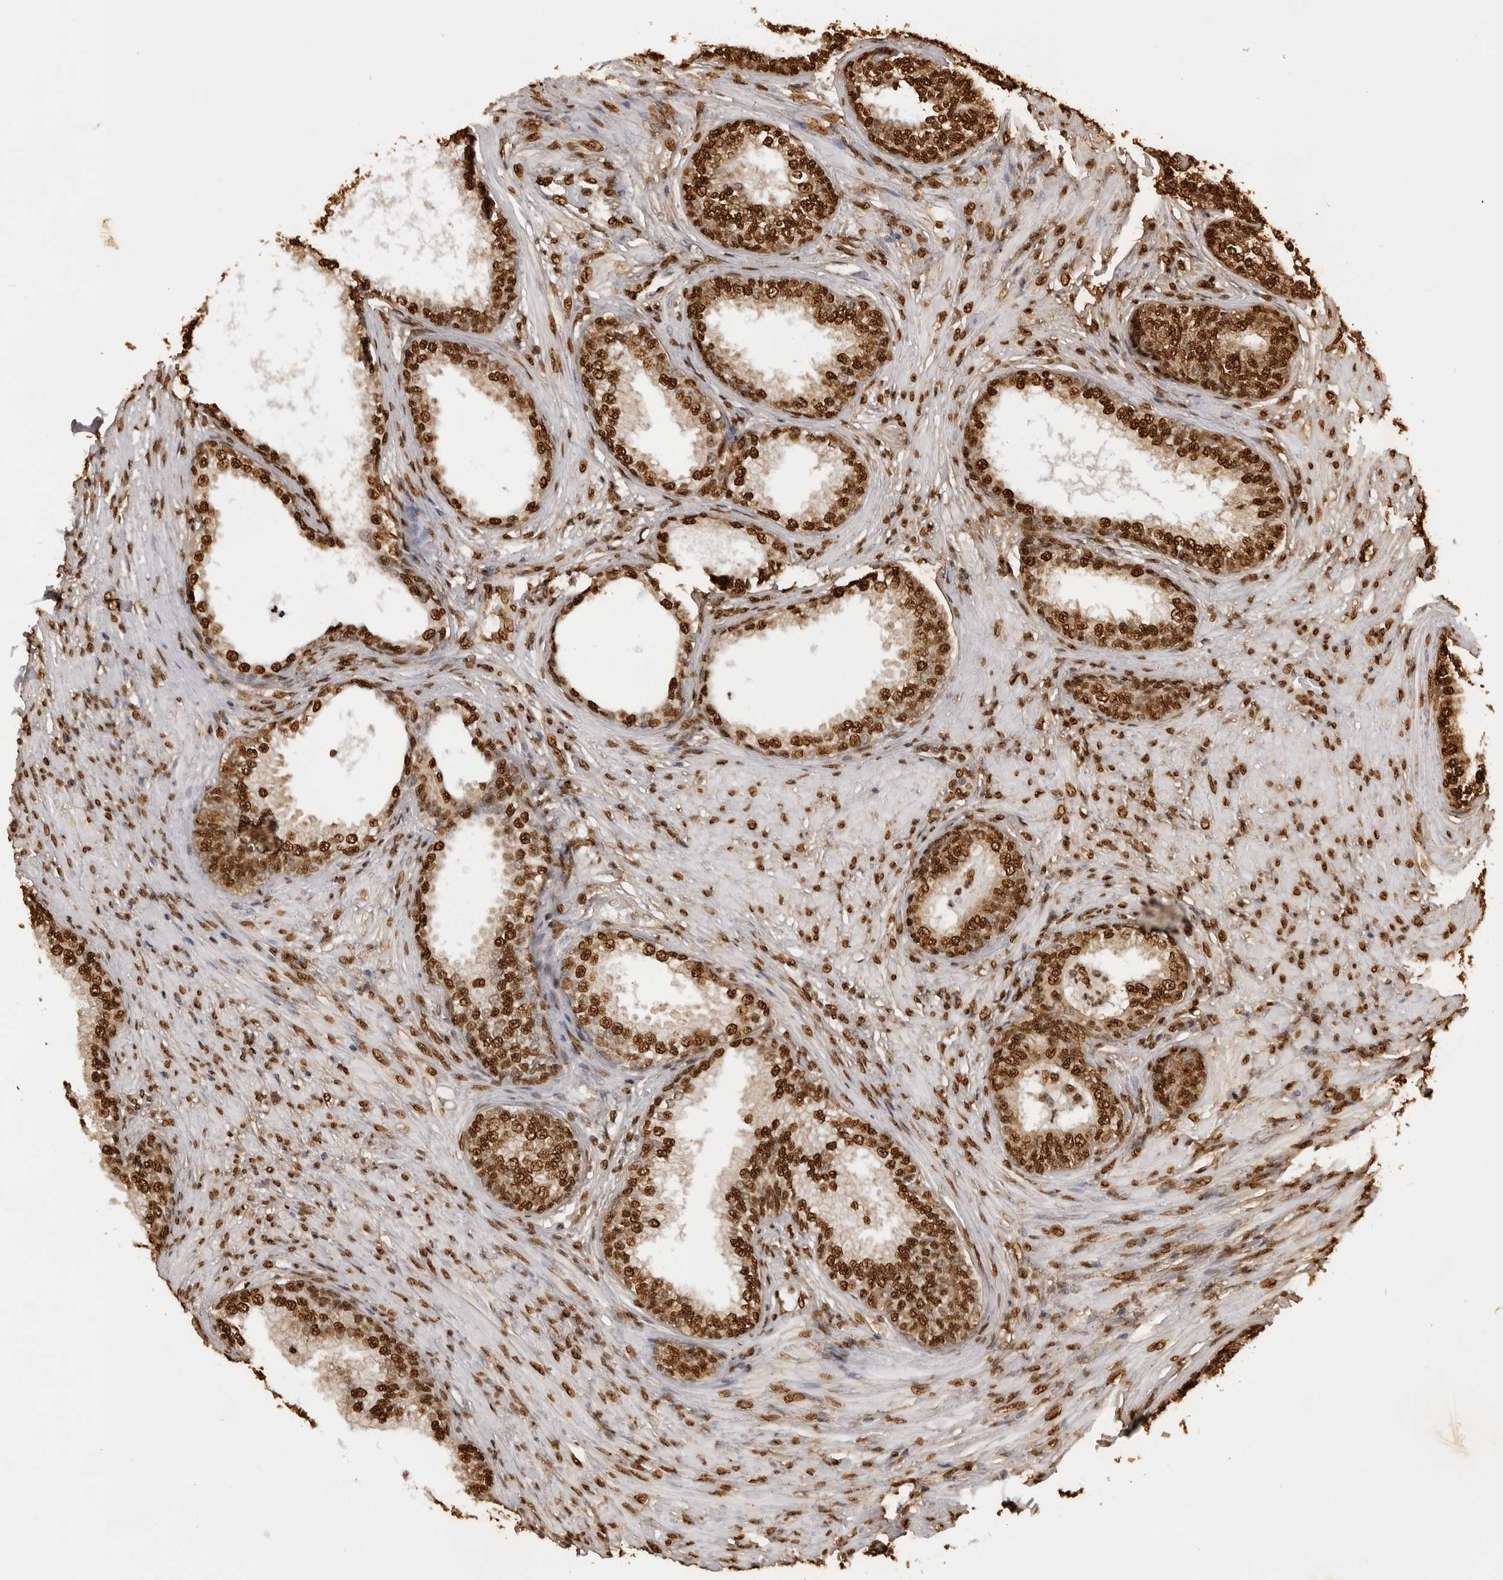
{"staining": {"intensity": "strong", "quantity": ">75%", "location": "cytoplasmic/membranous,nuclear"}, "tissue": "prostate", "cell_type": "Glandular cells", "image_type": "normal", "snomed": [{"axis": "morphology", "description": "Normal tissue, NOS"}, {"axis": "topography", "description": "Prostate"}], "caption": "A brown stain labels strong cytoplasmic/membranous,nuclear positivity of a protein in glandular cells of benign prostate. The protein is stained brown, and the nuclei are stained in blue (DAB (3,3'-diaminobenzidine) IHC with brightfield microscopy, high magnification).", "gene": "ZFP91", "patient": {"sex": "male", "age": 76}}